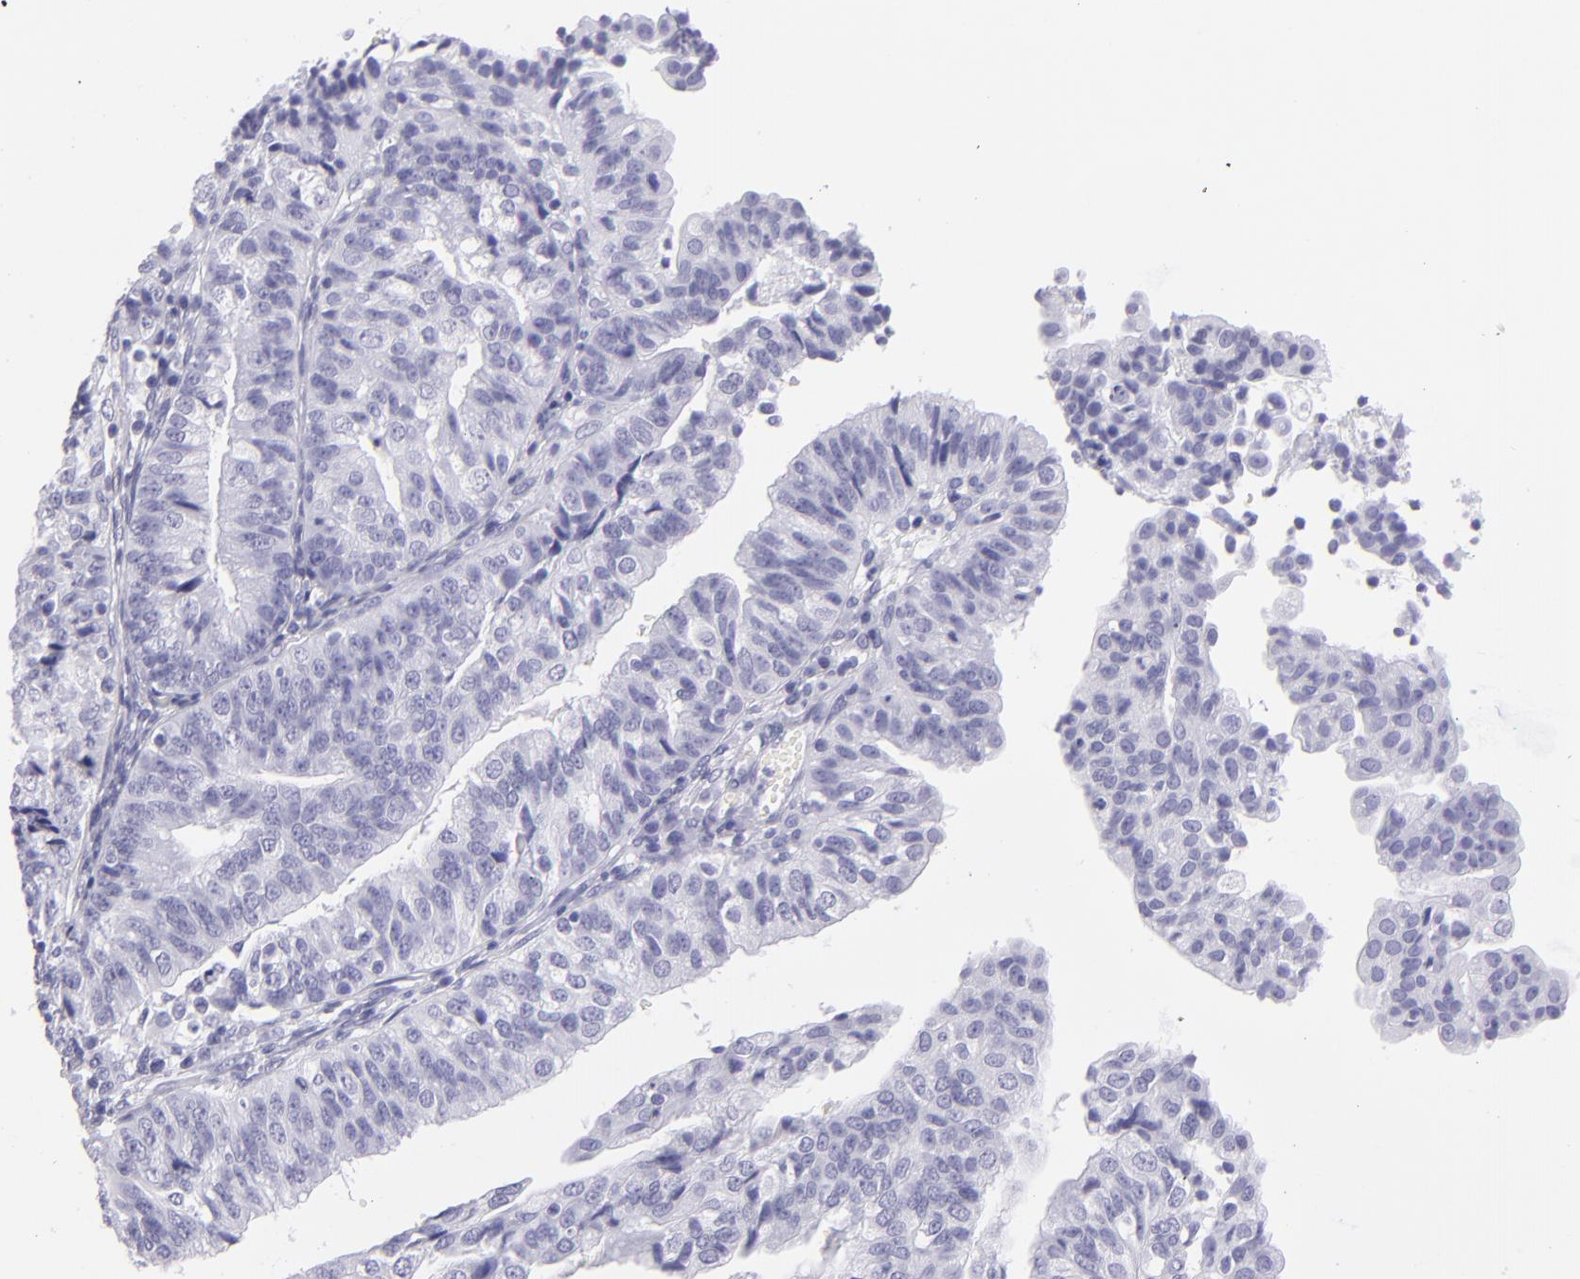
{"staining": {"intensity": "negative", "quantity": "none", "location": "none"}, "tissue": "endometrial cancer", "cell_type": "Tumor cells", "image_type": "cancer", "snomed": [{"axis": "morphology", "description": "Adenocarcinoma, NOS"}, {"axis": "topography", "description": "Endometrium"}], "caption": "Tumor cells show no significant expression in endometrial cancer. (Stains: DAB IHC with hematoxylin counter stain, Microscopy: brightfield microscopy at high magnification).", "gene": "PVALB", "patient": {"sex": "female", "age": 56}}